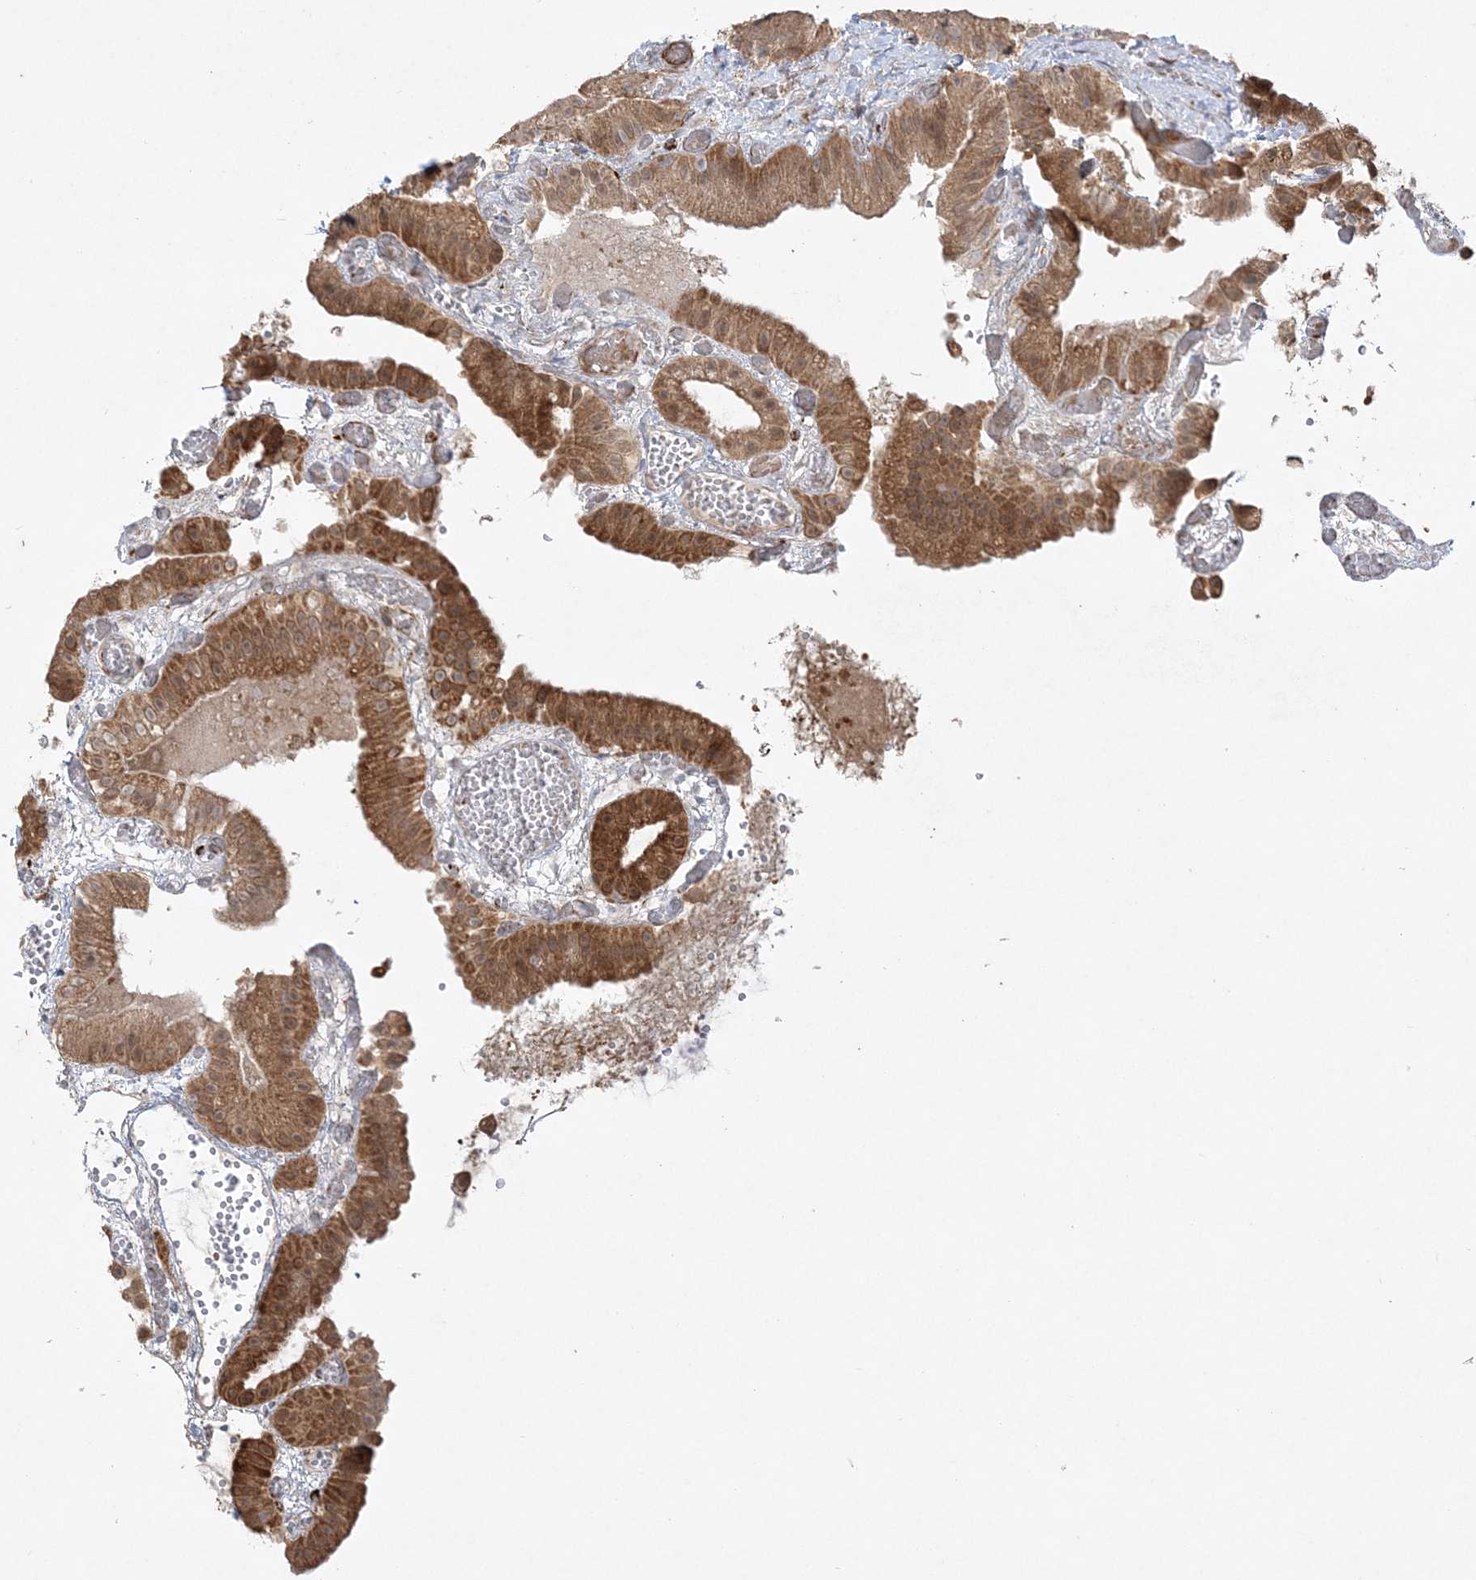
{"staining": {"intensity": "strong", "quantity": ">75%", "location": "cytoplasmic/membranous"}, "tissue": "gallbladder", "cell_type": "Glandular cells", "image_type": "normal", "snomed": [{"axis": "morphology", "description": "Normal tissue, NOS"}, {"axis": "topography", "description": "Gallbladder"}], "caption": "Protein expression analysis of unremarkable human gallbladder reveals strong cytoplasmic/membranous staining in approximately >75% of glandular cells.", "gene": "INPP1", "patient": {"sex": "female", "age": 64}}